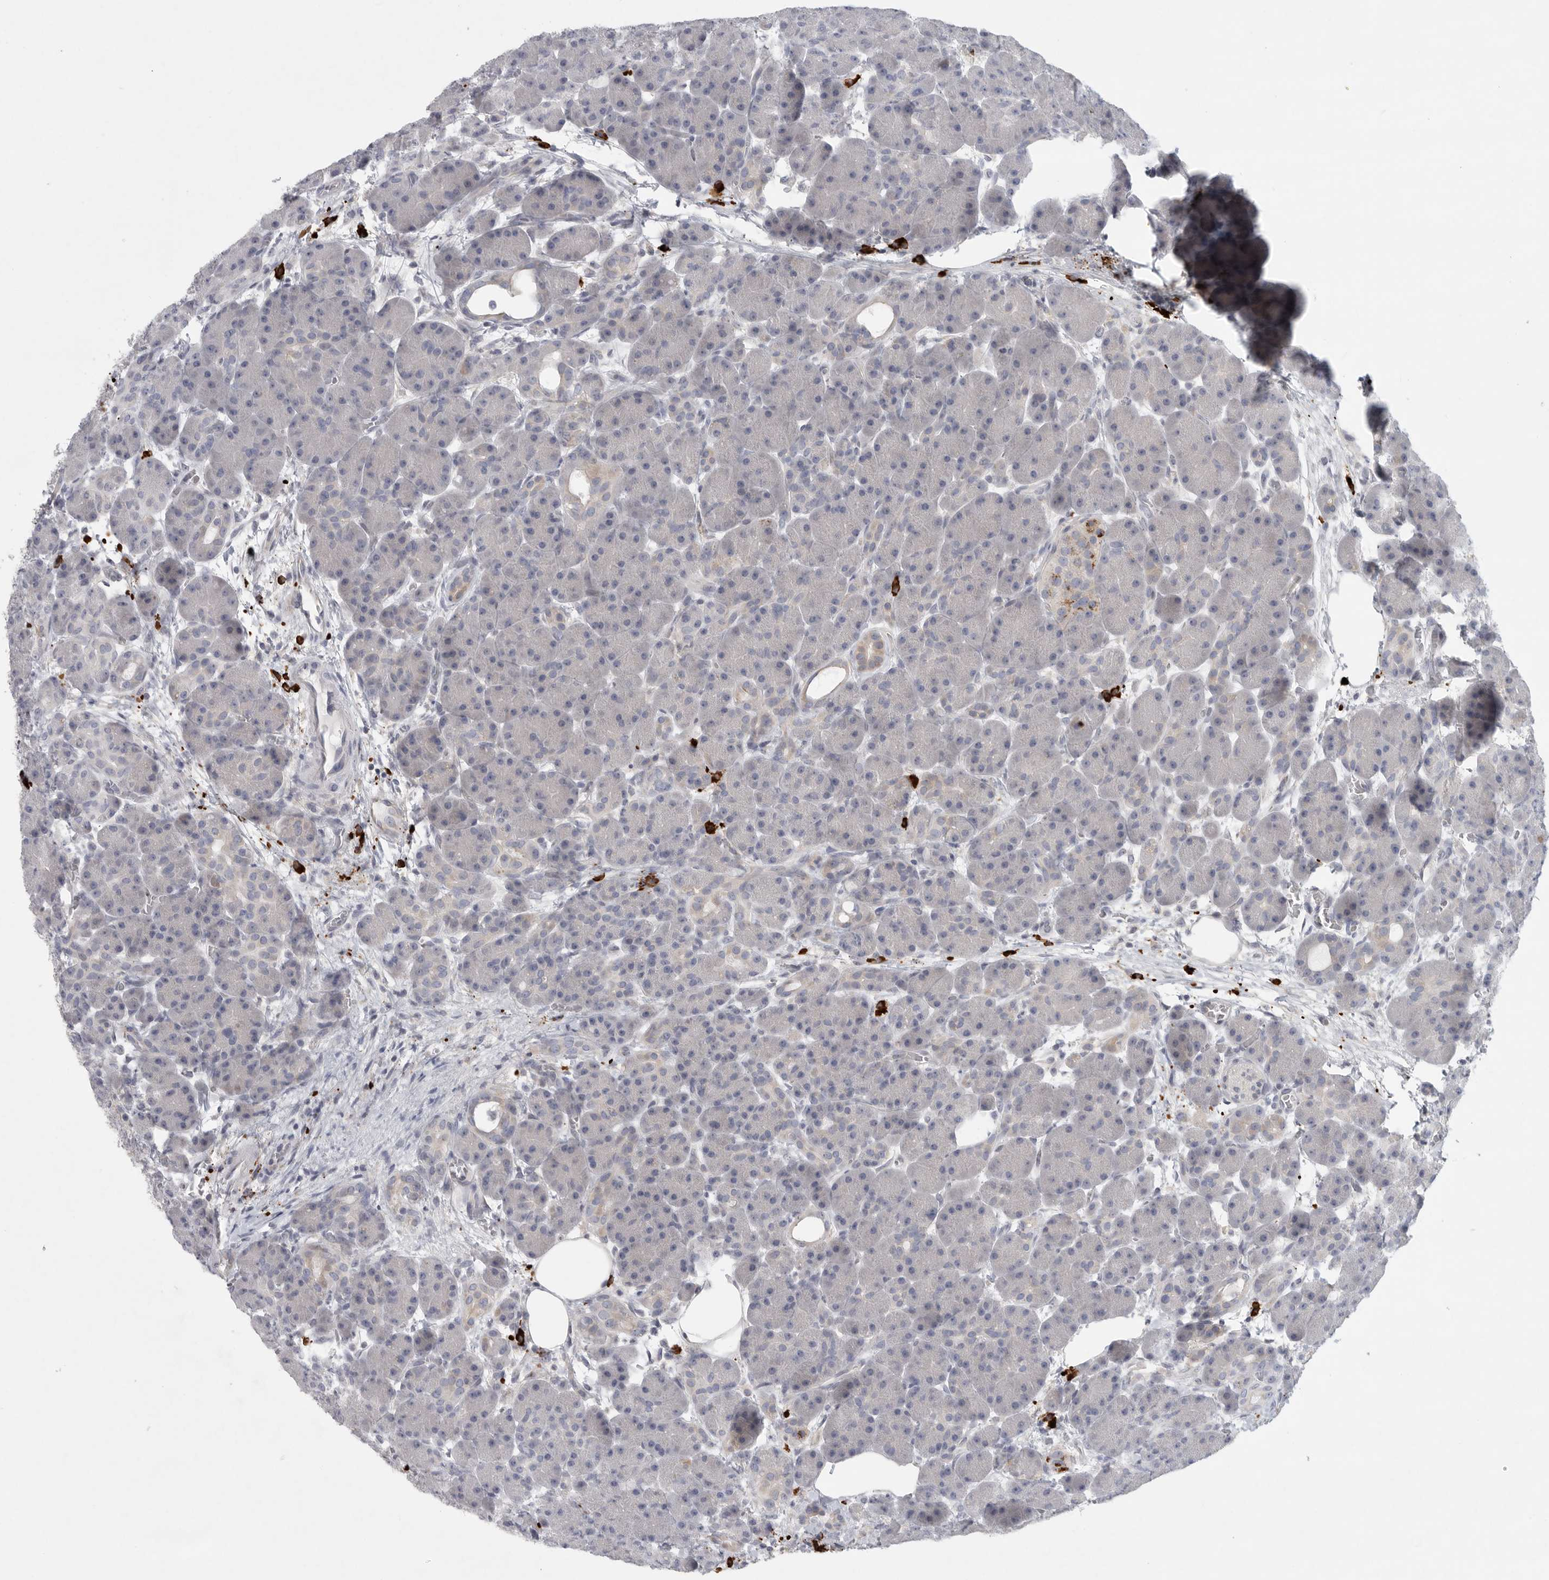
{"staining": {"intensity": "negative", "quantity": "none", "location": "none"}, "tissue": "pancreas", "cell_type": "Exocrine glandular cells", "image_type": "normal", "snomed": [{"axis": "morphology", "description": "Normal tissue, NOS"}, {"axis": "topography", "description": "Pancreas"}], "caption": "Photomicrograph shows no significant protein positivity in exocrine glandular cells of unremarkable pancreas.", "gene": "TMEM69", "patient": {"sex": "male", "age": 63}}